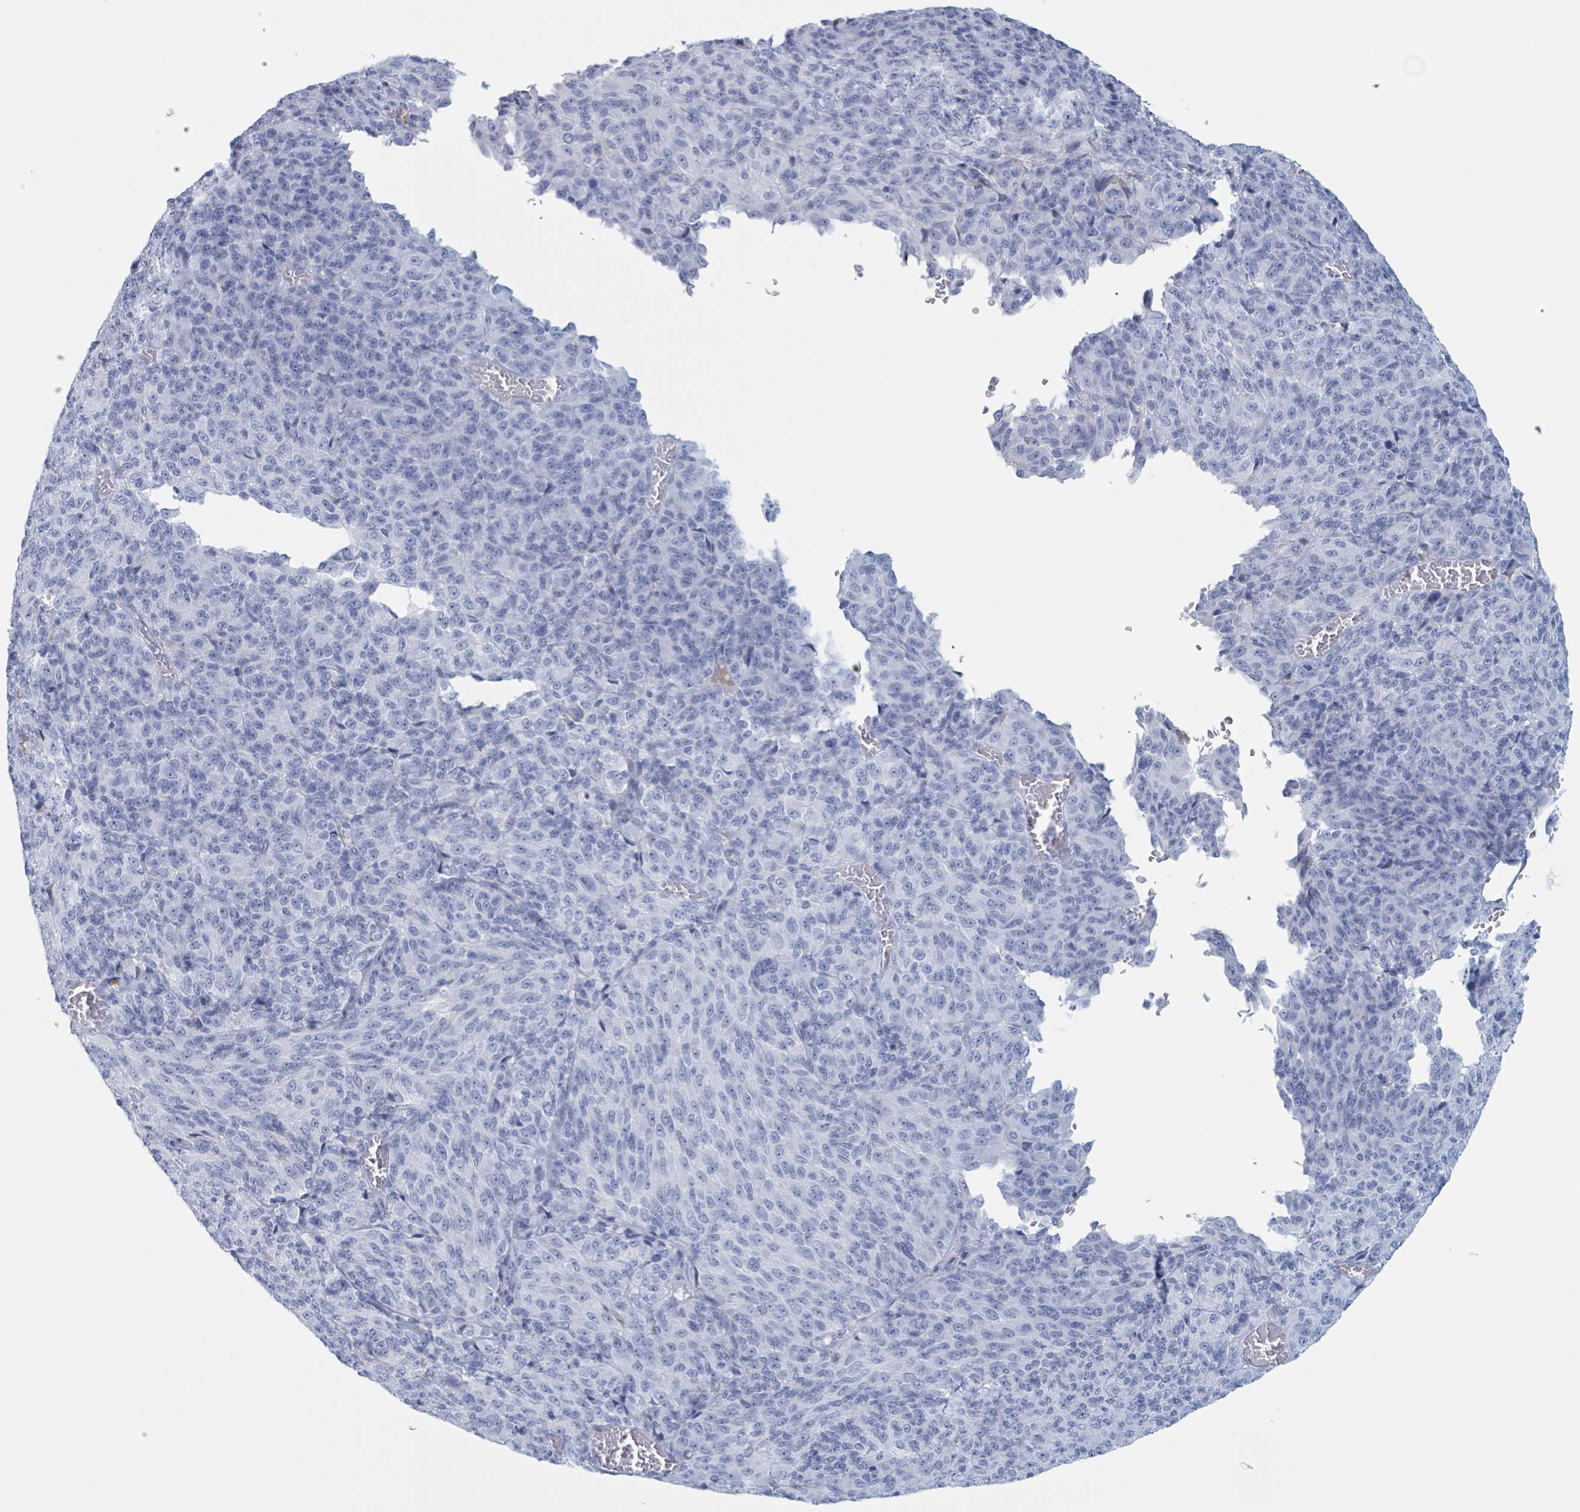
{"staining": {"intensity": "negative", "quantity": "none", "location": "none"}, "tissue": "melanoma", "cell_type": "Tumor cells", "image_type": "cancer", "snomed": [{"axis": "morphology", "description": "Malignant melanoma, Metastatic site"}, {"axis": "topography", "description": "Brain"}], "caption": "Immunohistochemical staining of melanoma exhibits no significant staining in tumor cells.", "gene": "KLK4", "patient": {"sex": "female", "age": 56}}